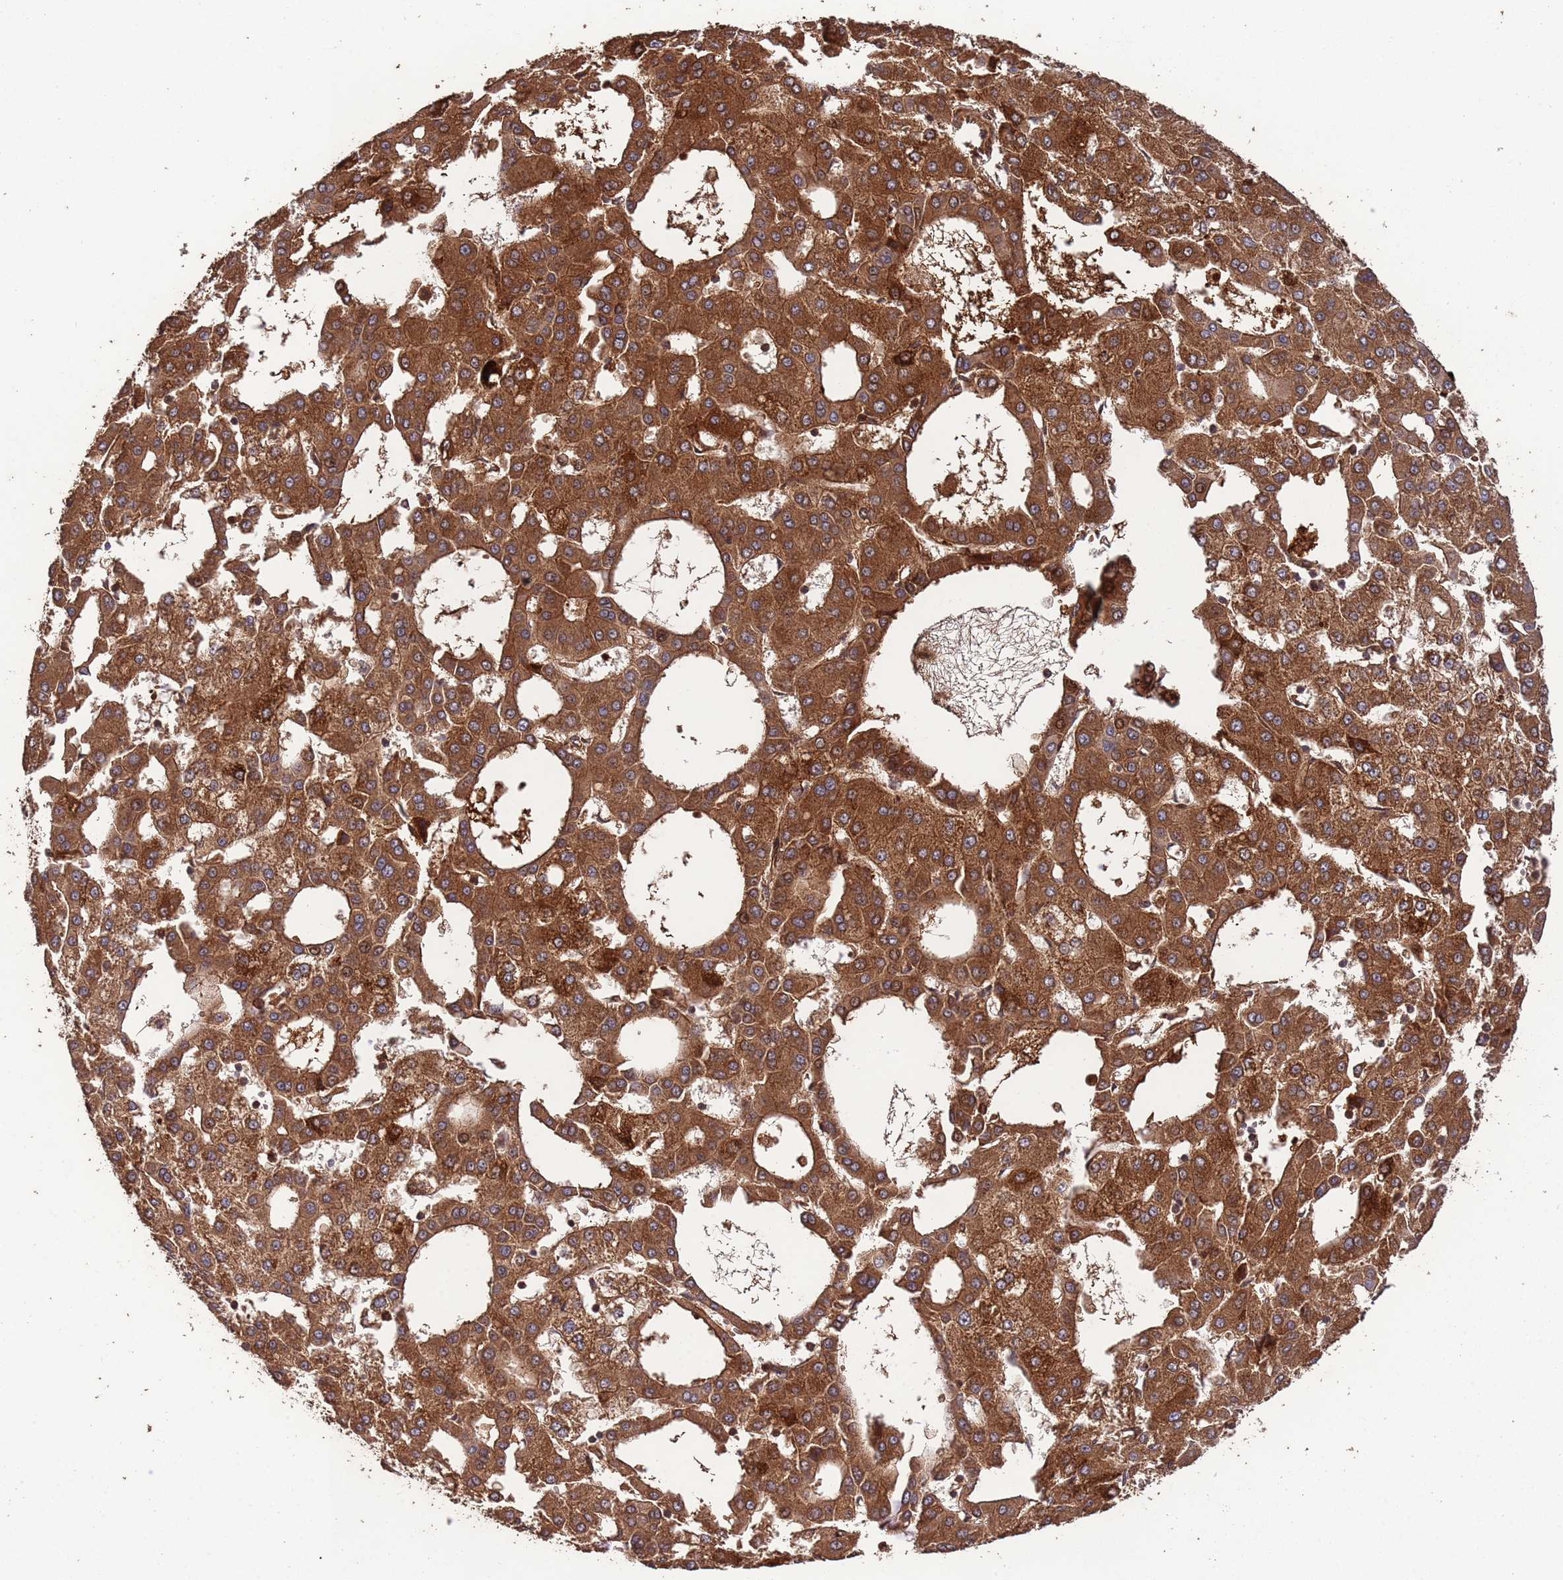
{"staining": {"intensity": "moderate", "quantity": ">75%", "location": "cytoplasmic/membranous"}, "tissue": "liver cancer", "cell_type": "Tumor cells", "image_type": "cancer", "snomed": [{"axis": "morphology", "description": "Carcinoma, Hepatocellular, NOS"}, {"axis": "topography", "description": "Liver"}], "caption": "Protein expression analysis of human liver cancer (hepatocellular carcinoma) reveals moderate cytoplasmic/membranous positivity in about >75% of tumor cells. (Brightfield microscopy of DAB IHC at high magnification).", "gene": "CCDC184", "patient": {"sex": "male", "age": 47}}